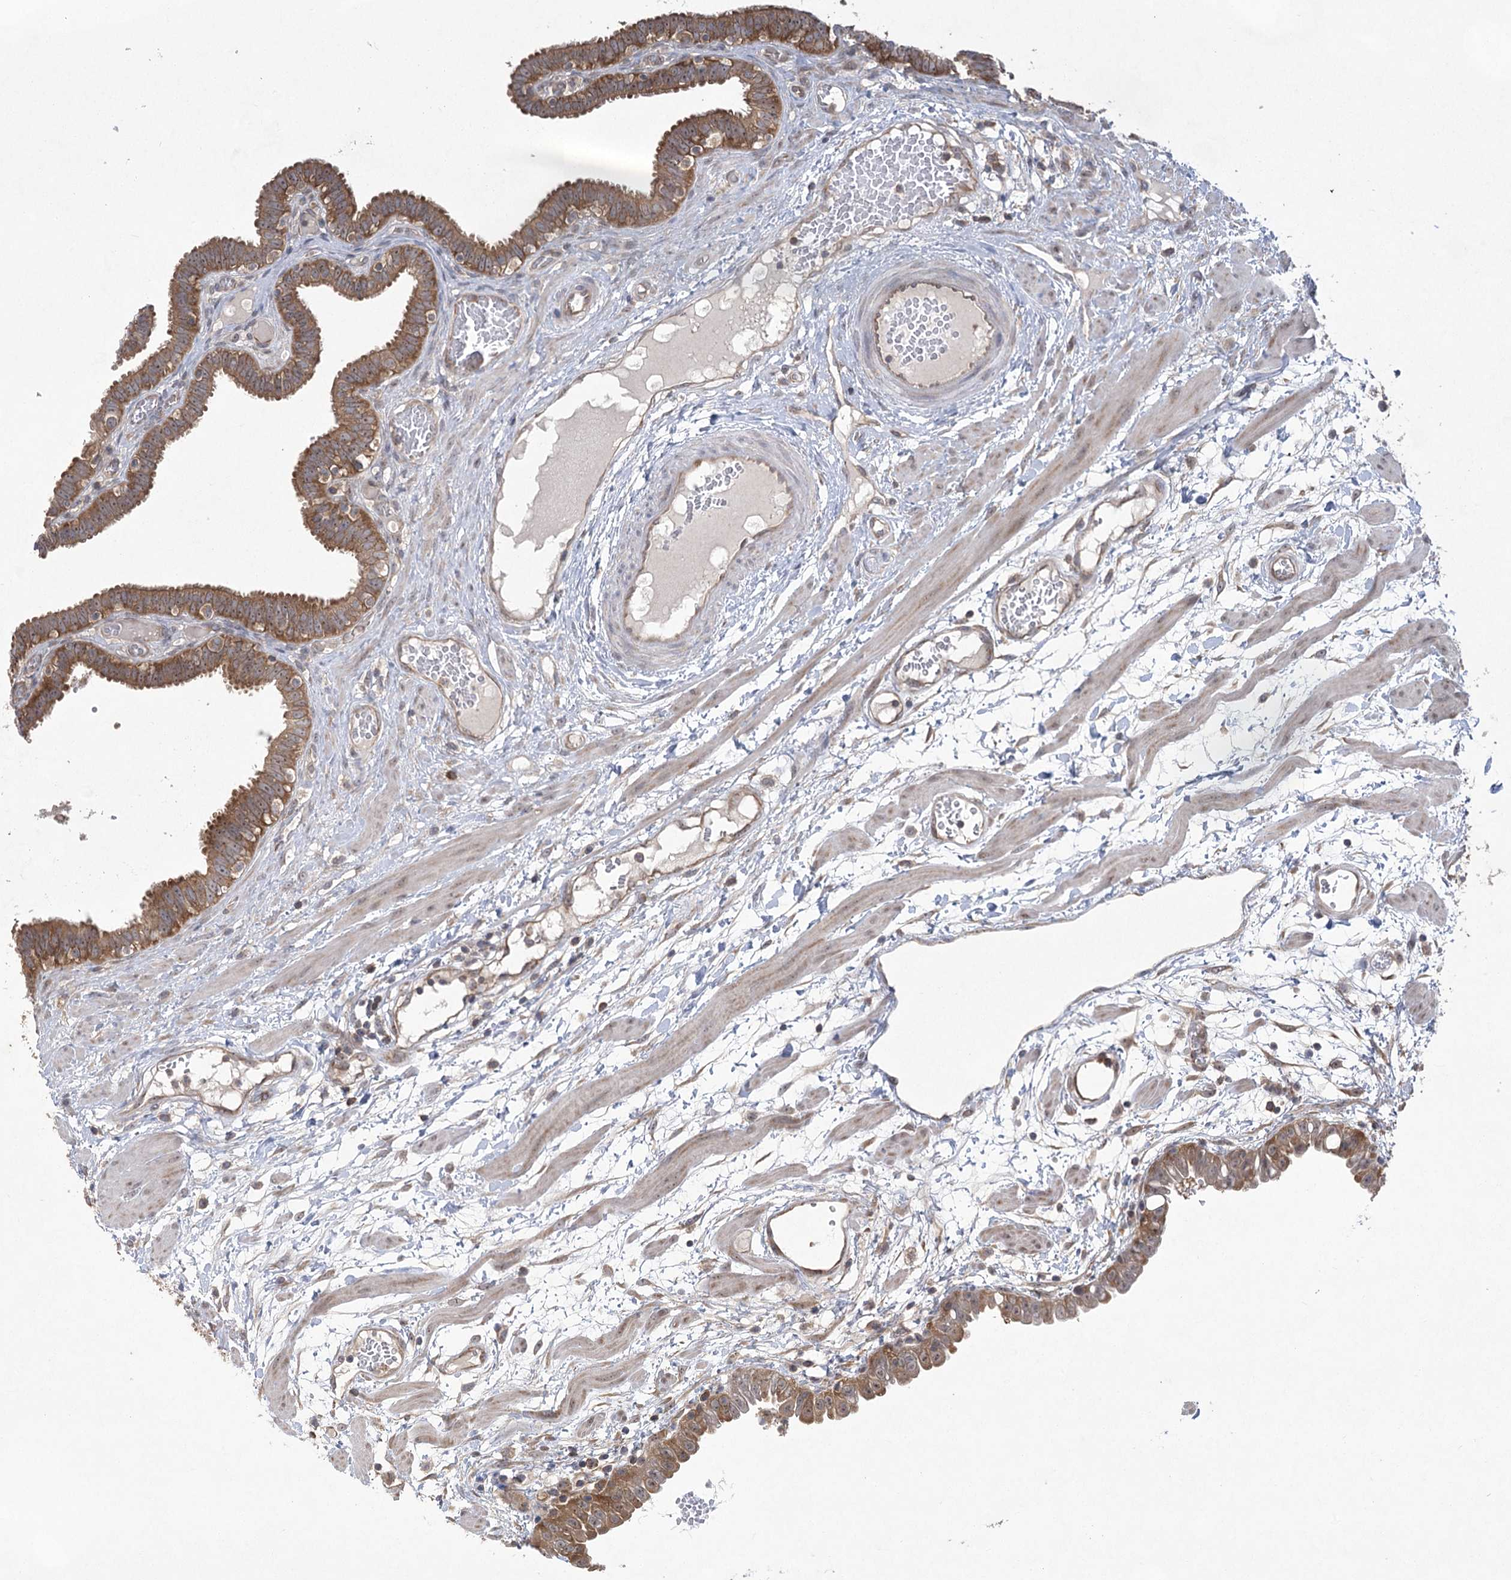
{"staining": {"intensity": "moderate", "quantity": ">75%", "location": "cytoplasmic/membranous"}, "tissue": "fallopian tube", "cell_type": "Glandular cells", "image_type": "normal", "snomed": [{"axis": "morphology", "description": "Normal tissue, NOS"}, {"axis": "topography", "description": "Fallopian tube"}, {"axis": "topography", "description": "Placenta"}], "caption": "A medium amount of moderate cytoplasmic/membranous staining is identified in approximately >75% of glandular cells in normal fallopian tube.", "gene": "EIF3A", "patient": {"sex": "female", "age": 32}}